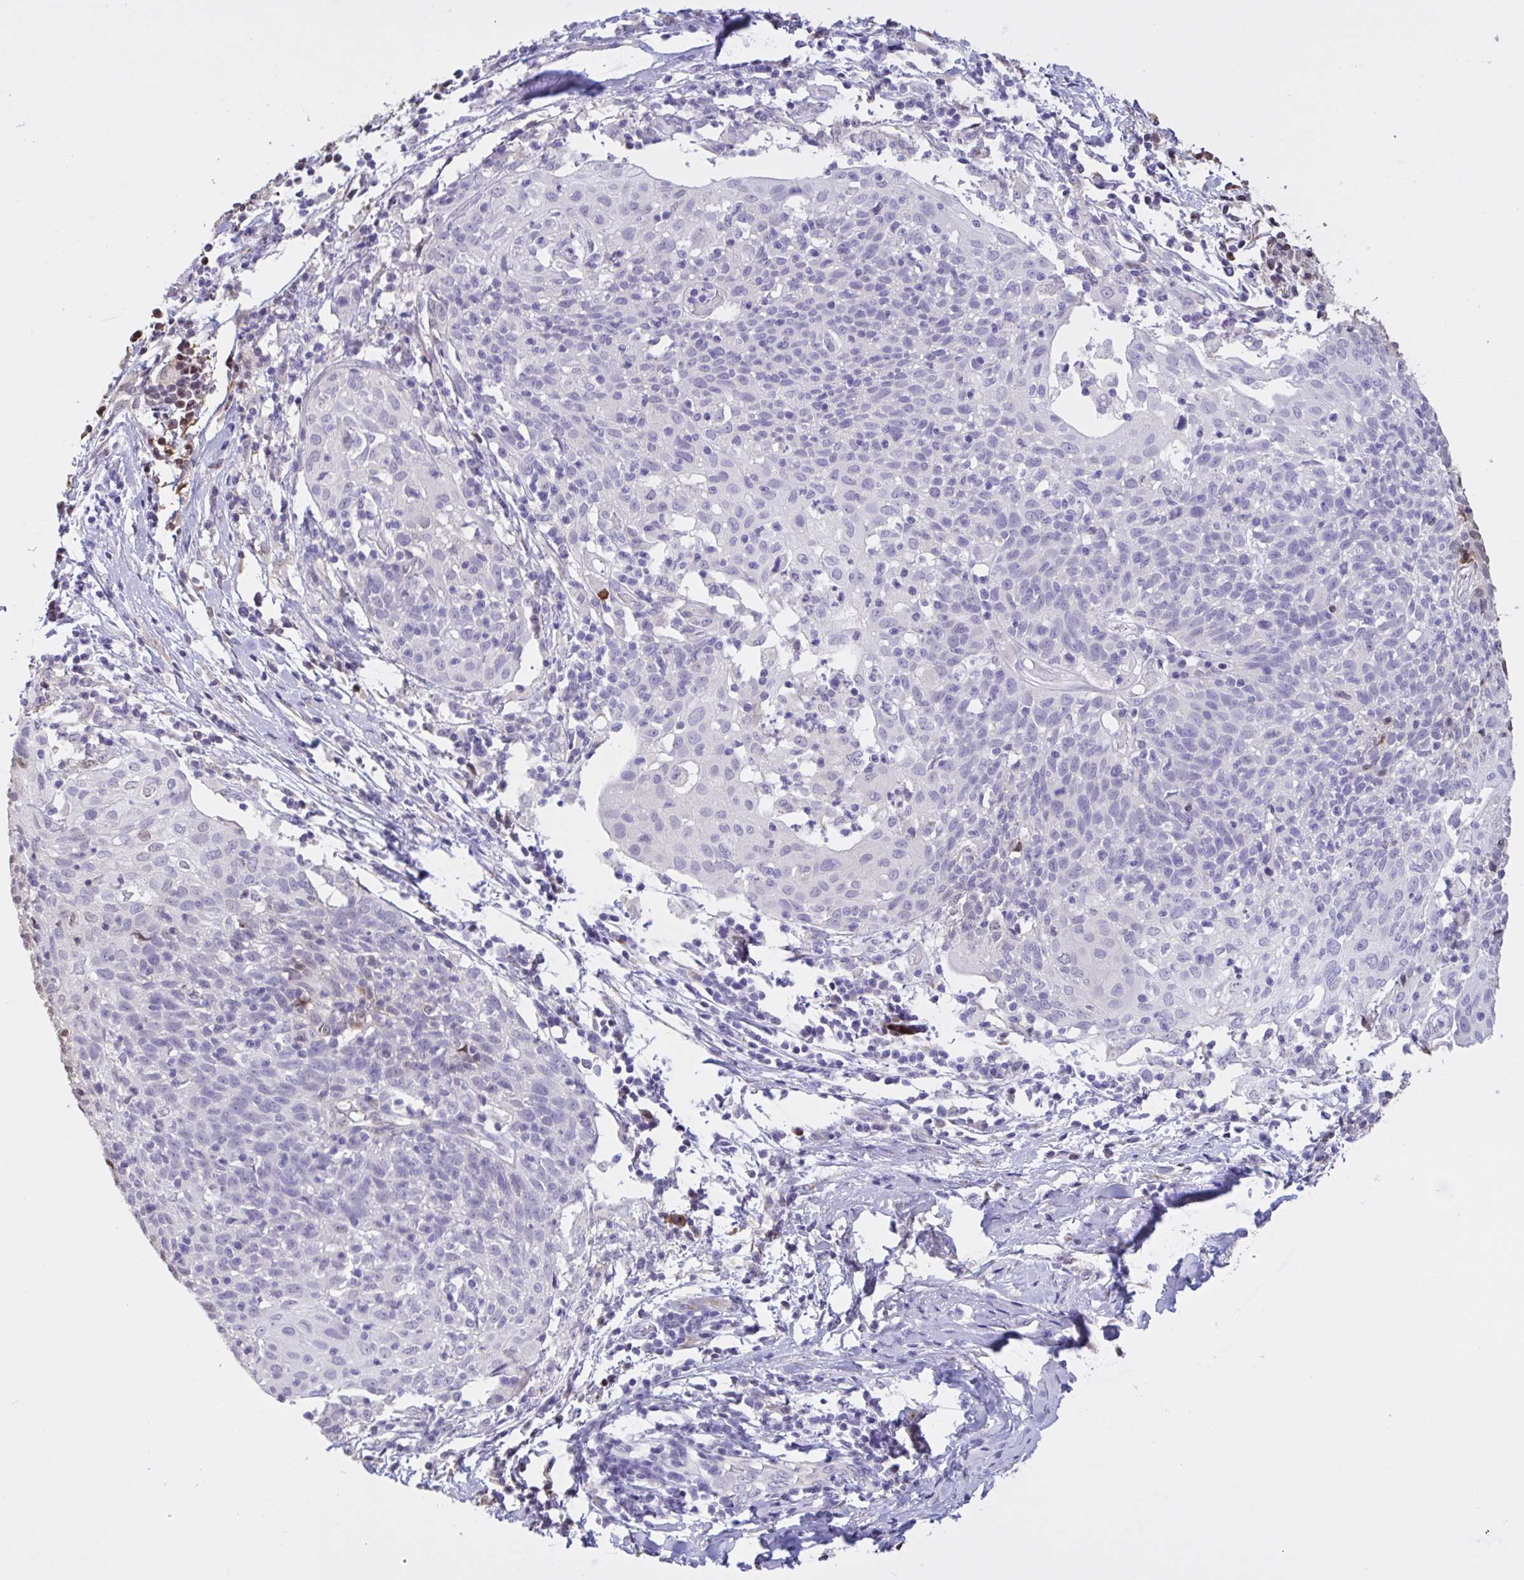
{"staining": {"intensity": "negative", "quantity": "none", "location": "none"}, "tissue": "cervical cancer", "cell_type": "Tumor cells", "image_type": "cancer", "snomed": [{"axis": "morphology", "description": "Squamous cell carcinoma, NOS"}, {"axis": "topography", "description": "Cervix"}], "caption": "Immunohistochemical staining of squamous cell carcinoma (cervical) displays no significant staining in tumor cells. Brightfield microscopy of immunohistochemistry (IHC) stained with DAB (3,3'-diaminobenzidine) (brown) and hematoxylin (blue), captured at high magnification.", "gene": "MRGPRX2", "patient": {"sex": "female", "age": 52}}